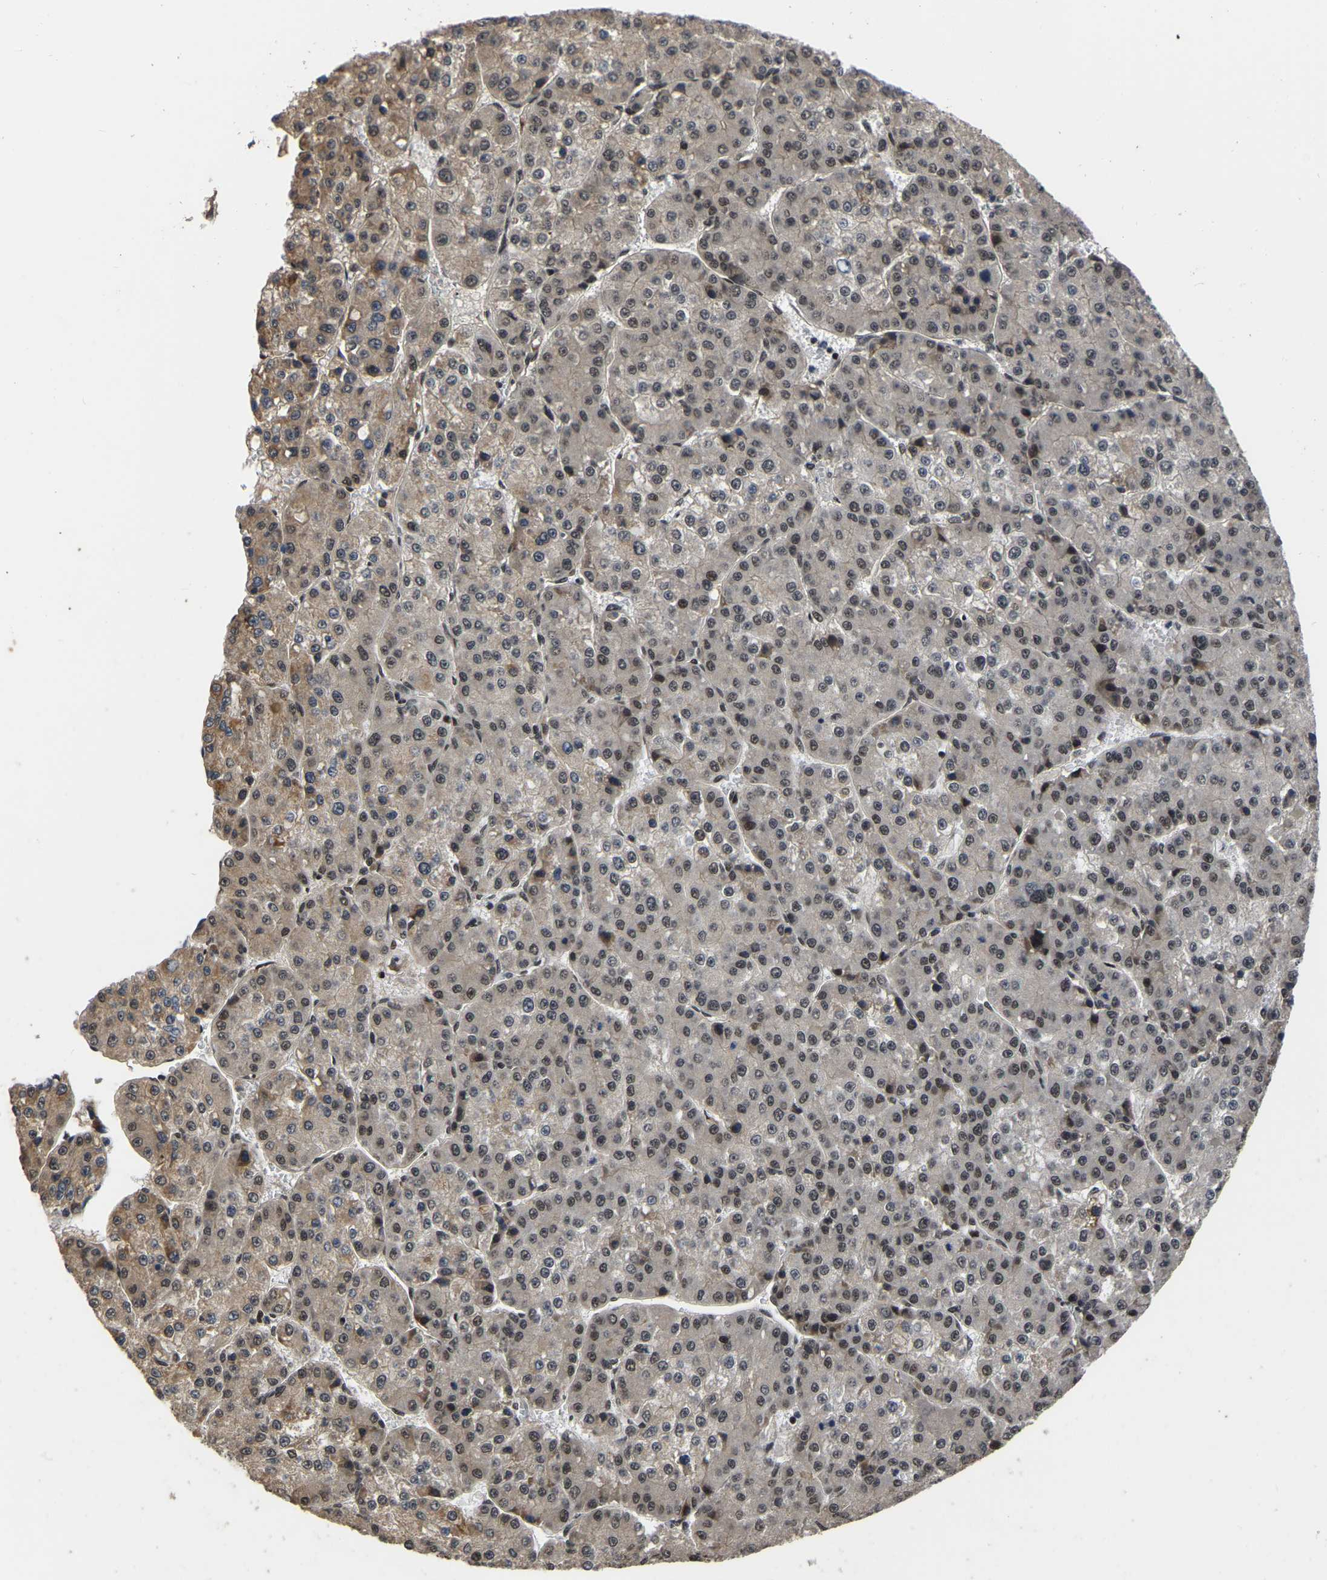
{"staining": {"intensity": "weak", "quantity": ">75%", "location": "cytoplasmic/membranous,nuclear"}, "tissue": "liver cancer", "cell_type": "Tumor cells", "image_type": "cancer", "snomed": [{"axis": "morphology", "description": "Carcinoma, Hepatocellular, NOS"}, {"axis": "topography", "description": "Liver"}], "caption": "Liver cancer (hepatocellular carcinoma) was stained to show a protein in brown. There is low levels of weak cytoplasmic/membranous and nuclear positivity in about >75% of tumor cells.", "gene": "CIAO1", "patient": {"sex": "female", "age": 73}}